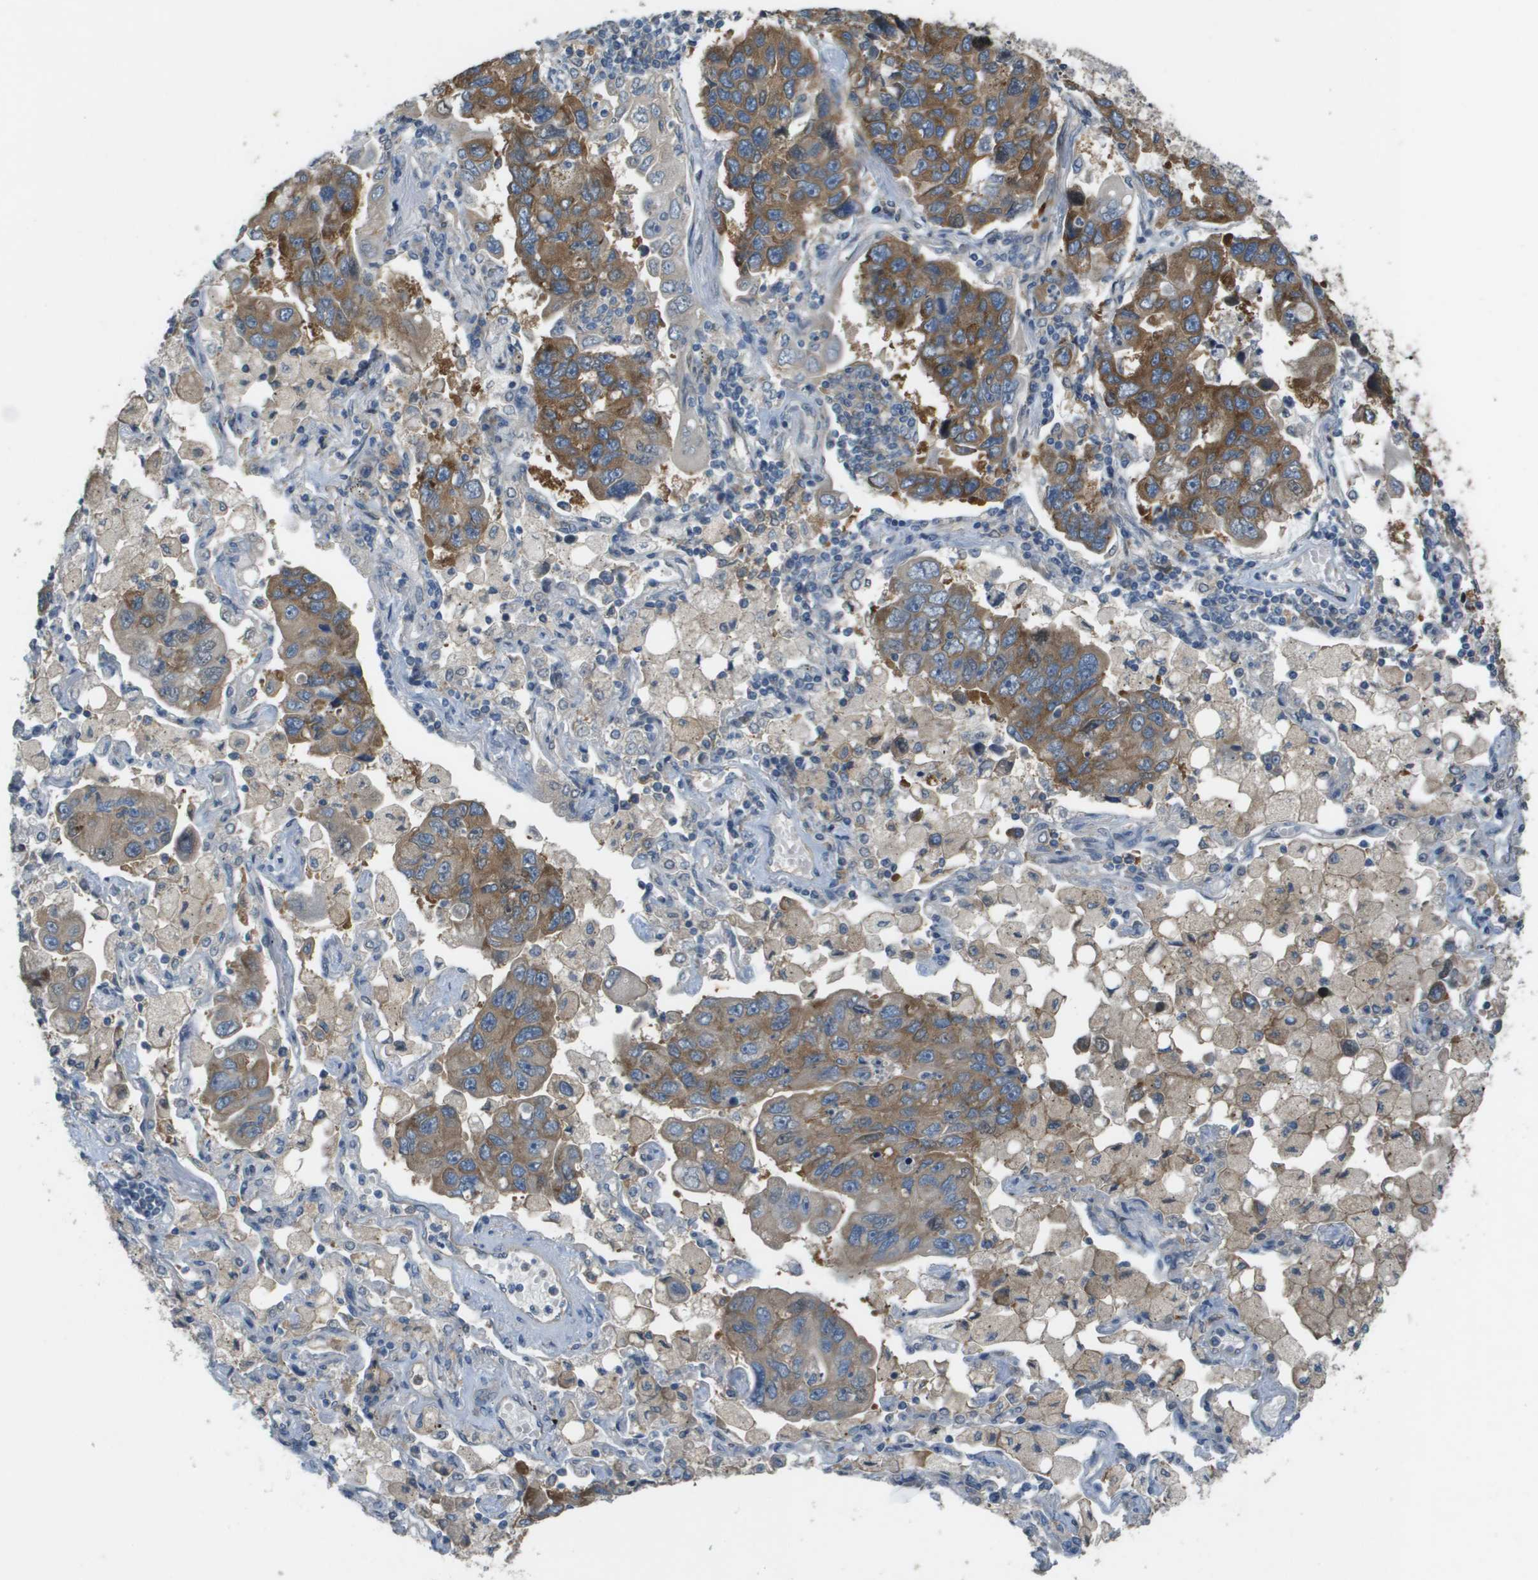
{"staining": {"intensity": "moderate", "quantity": ">75%", "location": "cytoplasmic/membranous"}, "tissue": "lung cancer", "cell_type": "Tumor cells", "image_type": "cancer", "snomed": [{"axis": "morphology", "description": "Adenocarcinoma, NOS"}, {"axis": "topography", "description": "Lung"}], "caption": "An image showing moderate cytoplasmic/membranous expression in about >75% of tumor cells in lung adenocarcinoma, as visualized by brown immunohistochemical staining.", "gene": "CORO1B", "patient": {"sex": "male", "age": 64}}